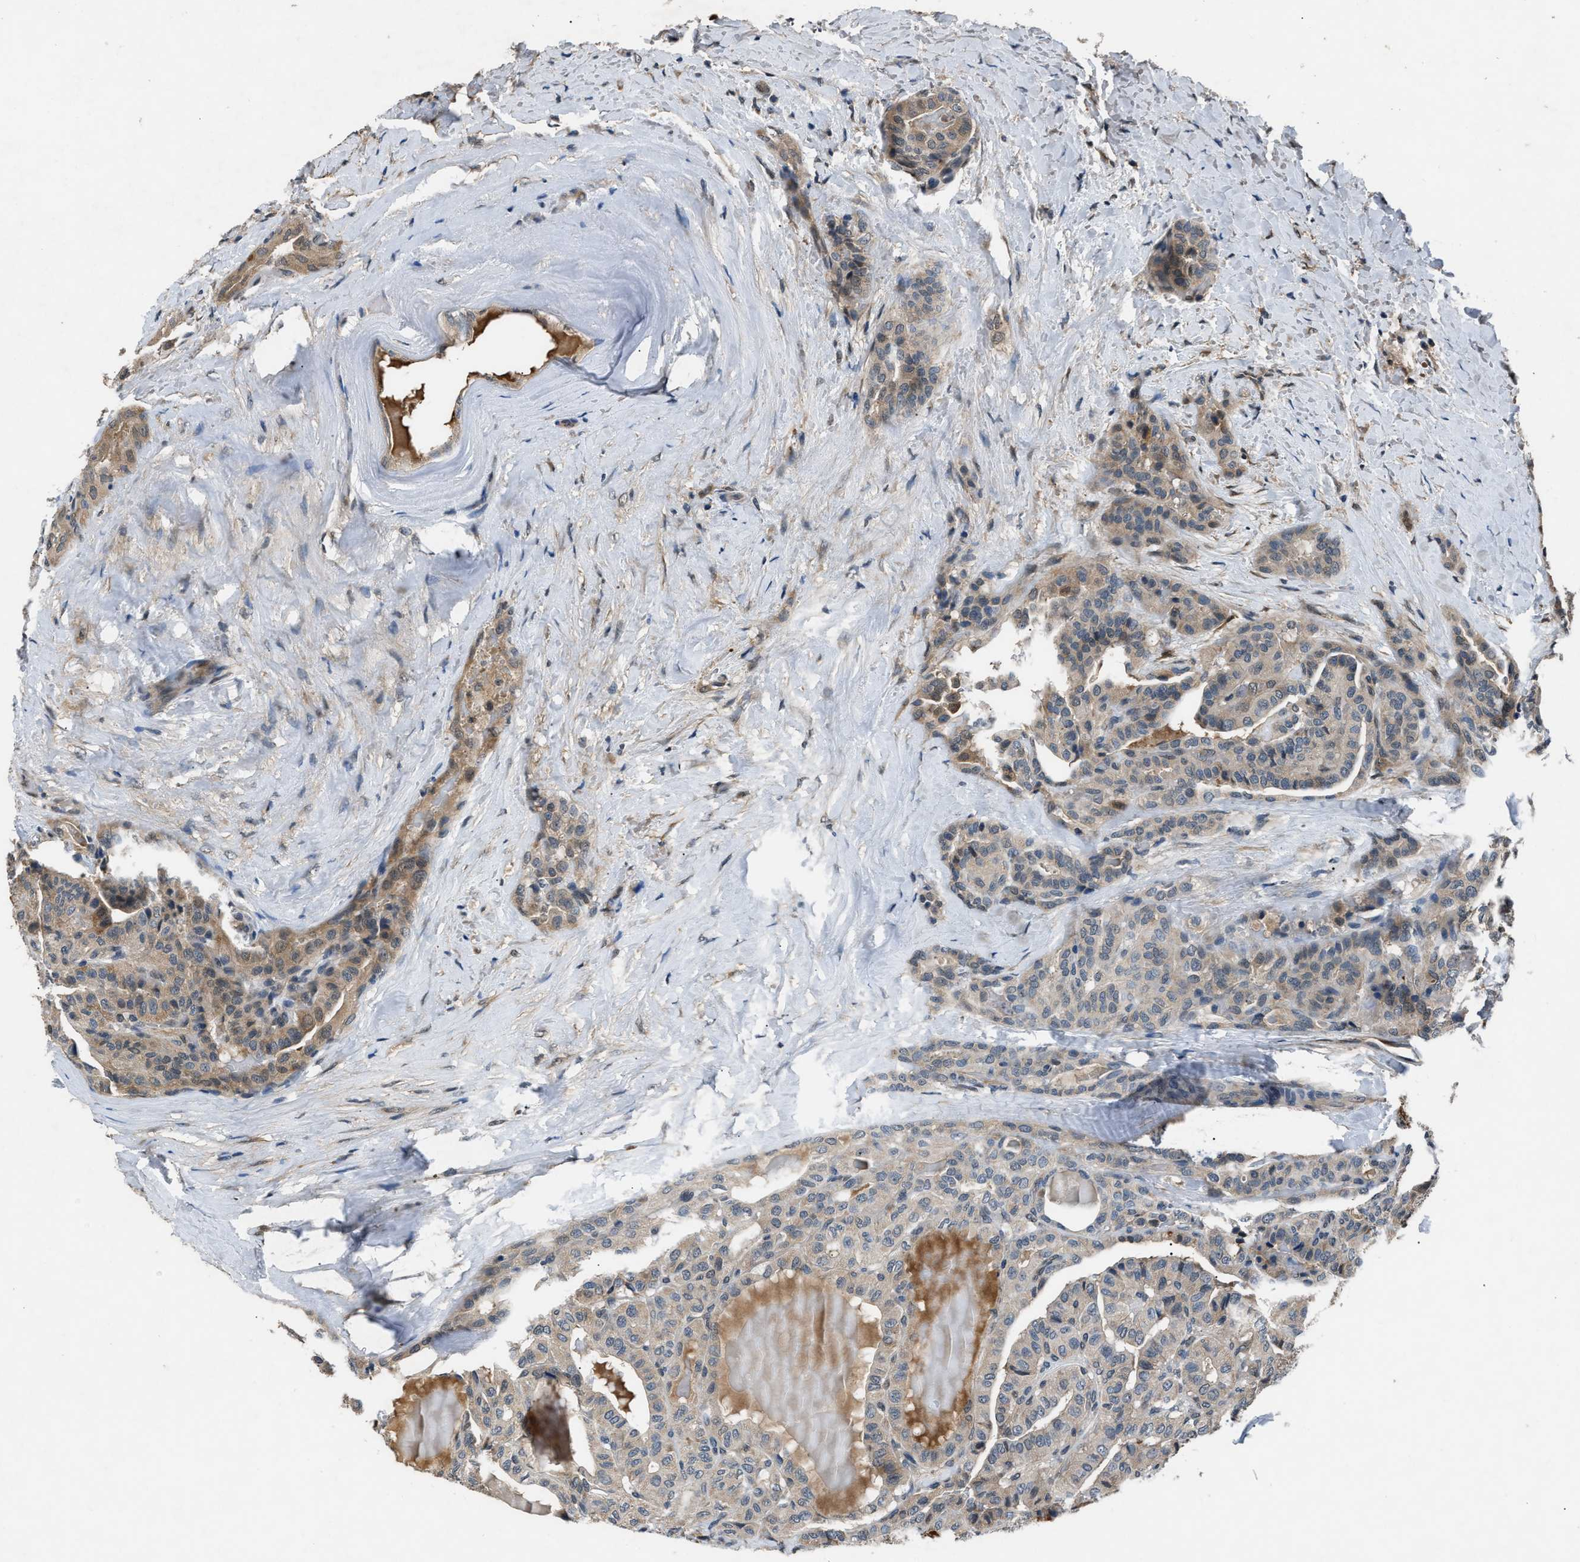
{"staining": {"intensity": "weak", "quantity": "25%-75%", "location": "cytoplasmic/membranous"}, "tissue": "thyroid cancer", "cell_type": "Tumor cells", "image_type": "cancer", "snomed": [{"axis": "morphology", "description": "Papillary adenocarcinoma, NOS"}, {"axis": "topography", "description": "Thyroid gland"}], "caption": "Thyroid cancer (papillary adenocarcinoma) stained for a protein shows weak cytoplasmic/membranous positivity in tumor cells.", "gene": "TP53I3", "patient": {"sex": "male", "age": 77}}